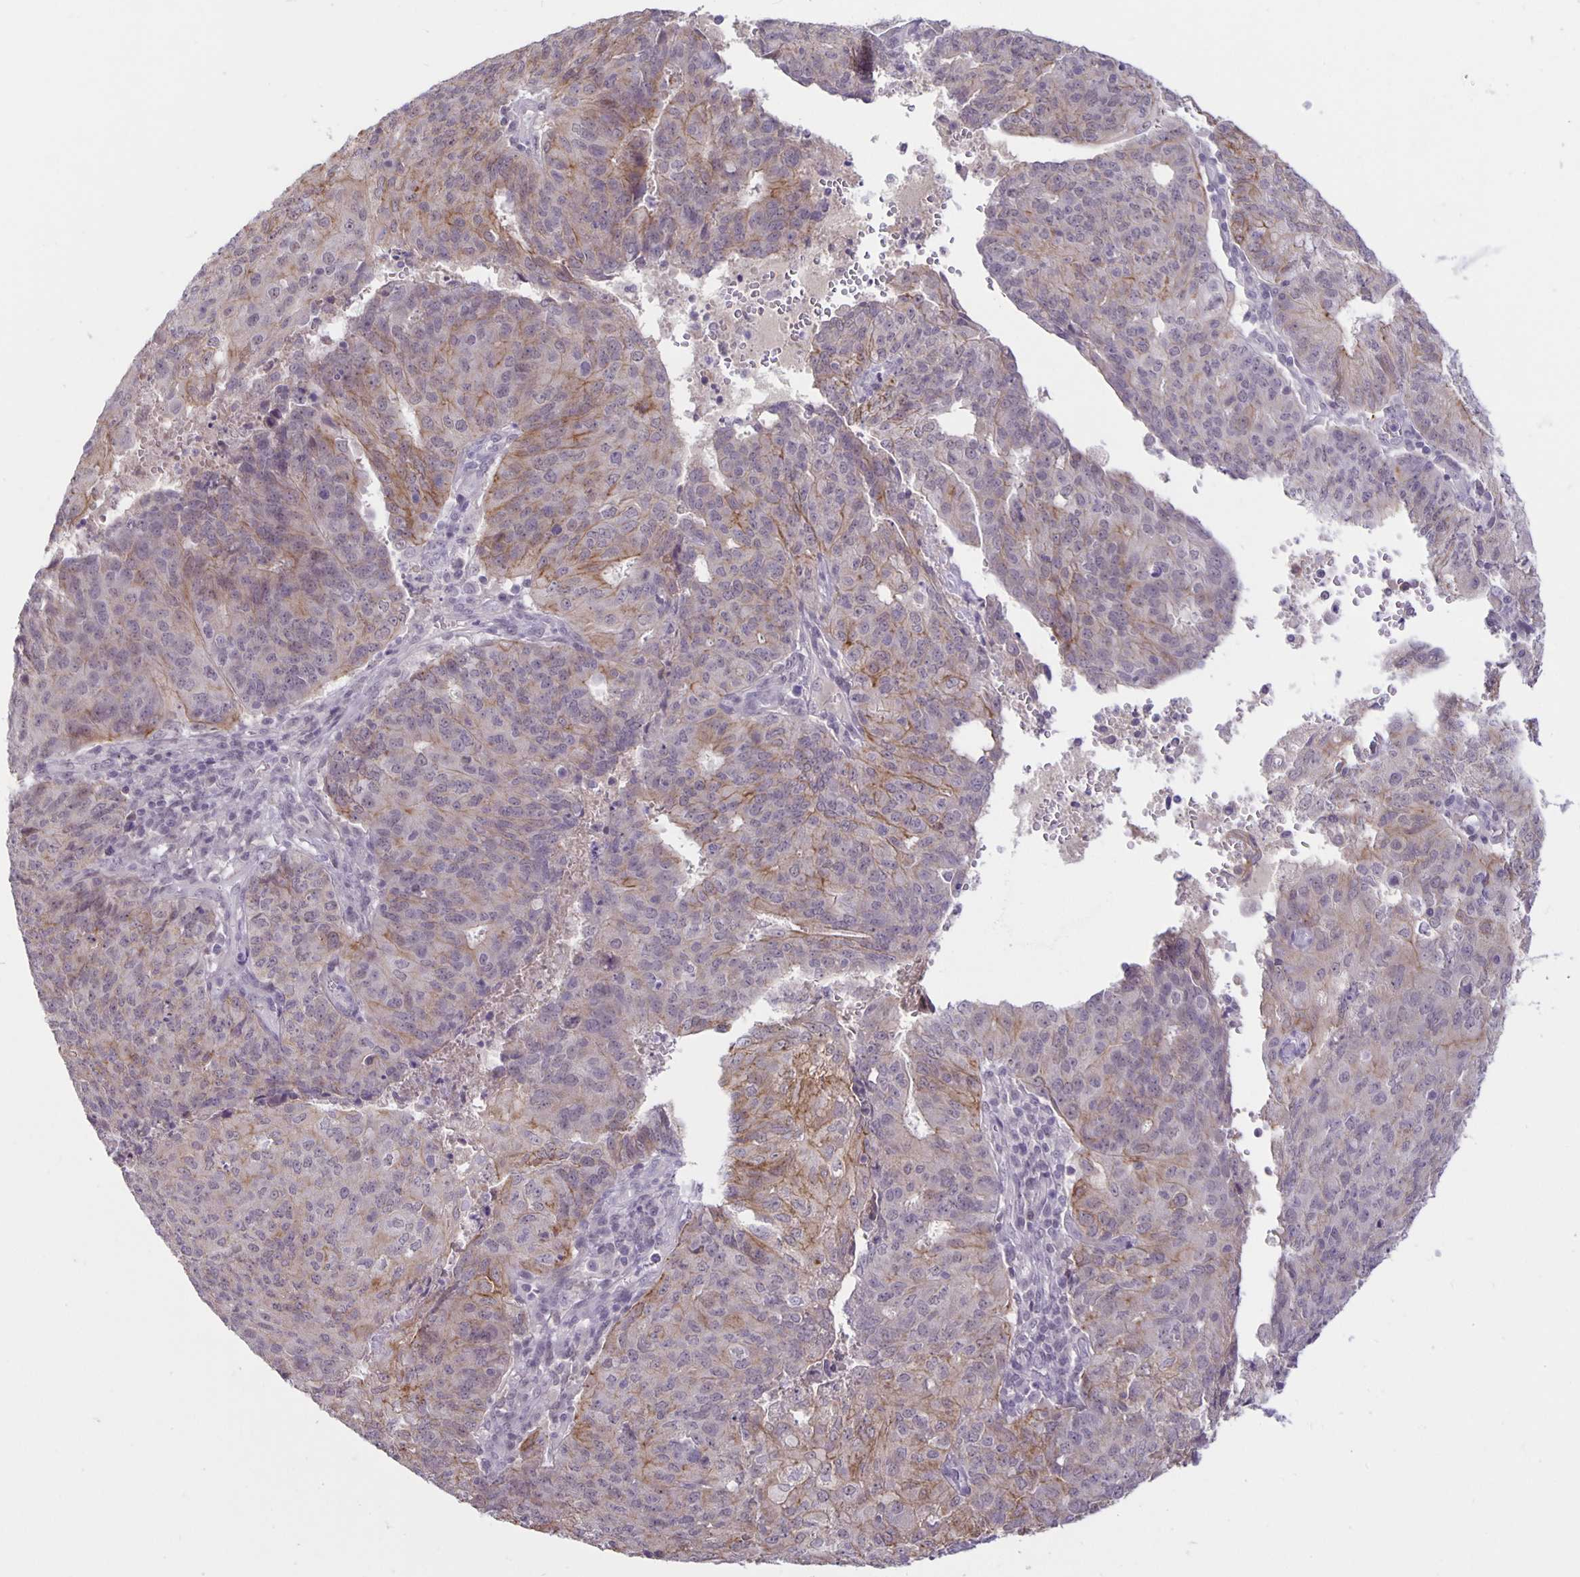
{"staining": {"intensity": "weak", "quantity": "25%-75%", "location": "cytoplasmic/membranous"}, "tissue": "endometrial cancer", "cell_type": "Tumor cells", "image_type": "cancer", "snomed": [{"axis": "morphology", "description": "Adenocarcinoma, NOS"}, {"axis": "topography", "description": "Endometrium"}], "caption": "This is an image of immunohistochemistry (IHC) staining of endometrial cancer (adenocarcinoma), which shows weak expression in the cytoplasmic/membranous of tumor cells.", "gene": "ARVCF", "patient": {"sex": "female", "age": 82}}